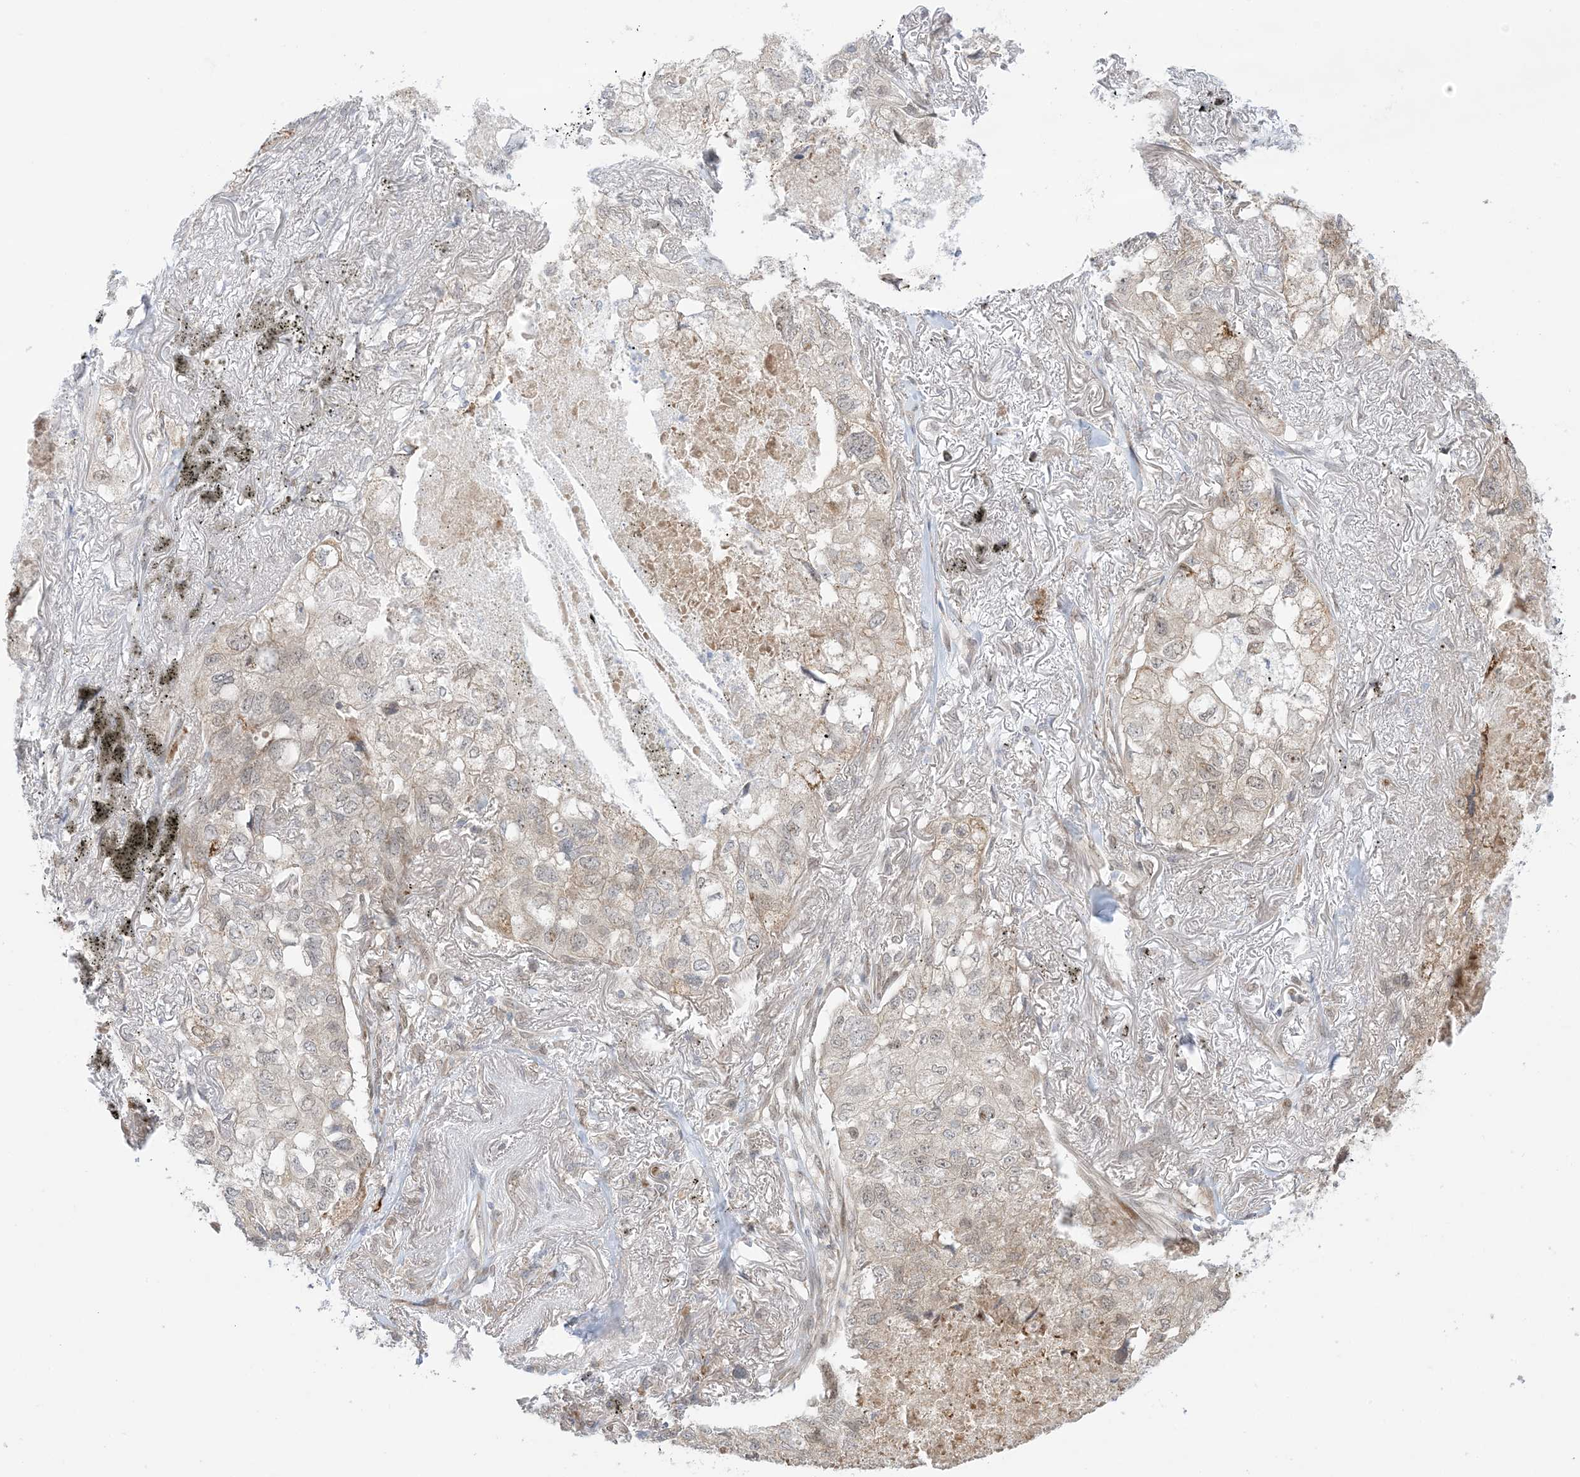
{"staining": {"intensity": "weak", "quantity": "<25%", "location": "cytoplasmic/membranous"}, "tissue": "lung cancer", "cell_type": "Tumor cells", "image_type": "cancer", "snomed": [{"axis": "morphology", "description": "Adenocarcinoma, NOS"}, {"axis": "topography", "description": "Lung"}], "caption": "An immunohistochemistry image of lung cancer is shown. There is no staining in tumor cells of lung cancer. The staining is performed using DAB (3,3'-diaminobenzidine) brown chromogen with nuclei counter-stained in using hematoxylin.", "gene": "UBE2E2", "patient": {"sex": "male", "age": 65}}